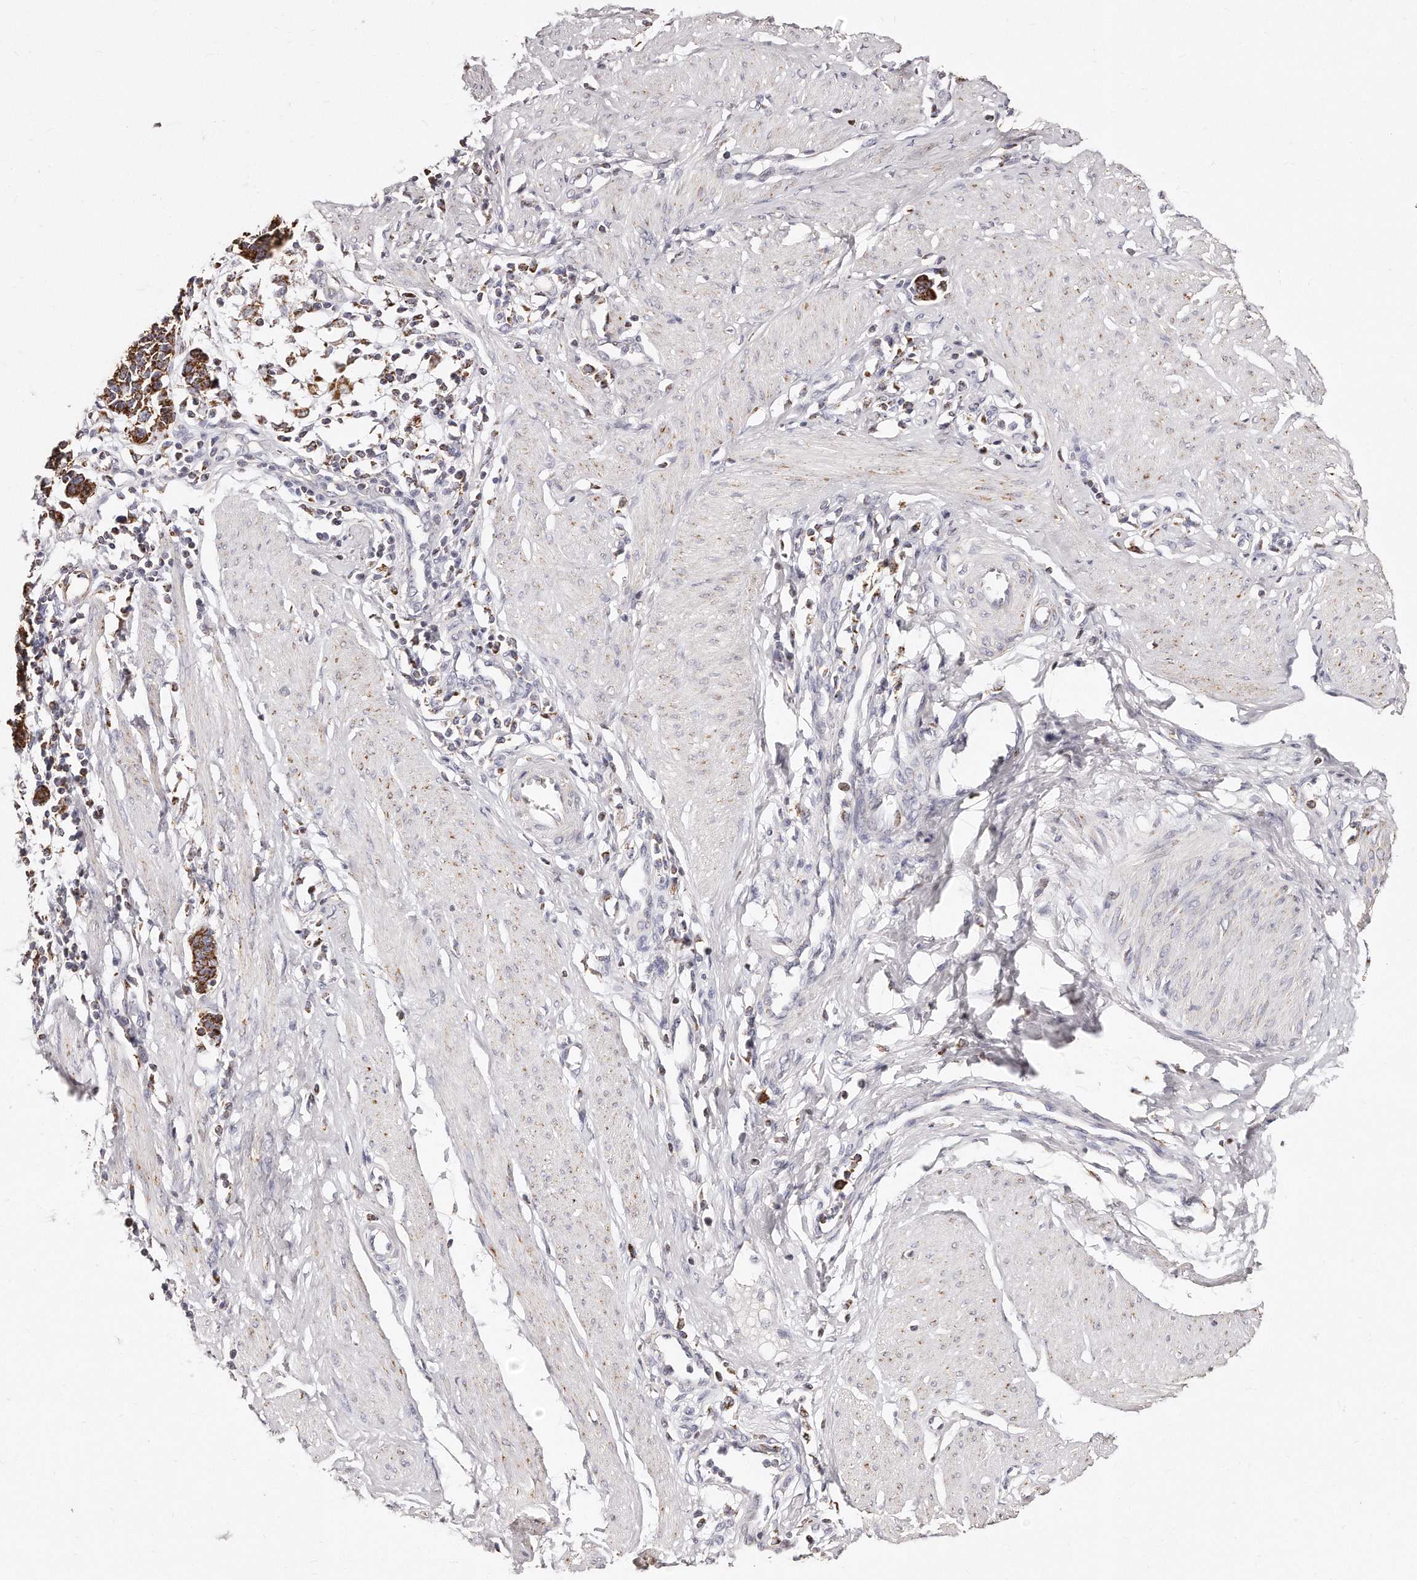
{"staining": {"intensity": "strong", "quantity": ">75%", "location": "cytoplasmic/membranous"}, "tissue": "cervical cancer", "cell_type": "Tumor cells", "image_type": "cancer", "snomed": [{"axis": "morphology", "description": "Normal tissue, NOS"}, {"axis": "morphology", "description": "Squamous cell carcinoma, NOS"}, {"axis": "topography", "description": "Cervix"}], "caption": "The micrograph demonstrates immunohistochemical staining of cervical cancer. There is strong cytoplasmic/membranous positivity is appreciated in approximately >75% of tumor cells.", "gene": "RTKN", "patient": {"sex": "female", "age": 35}}